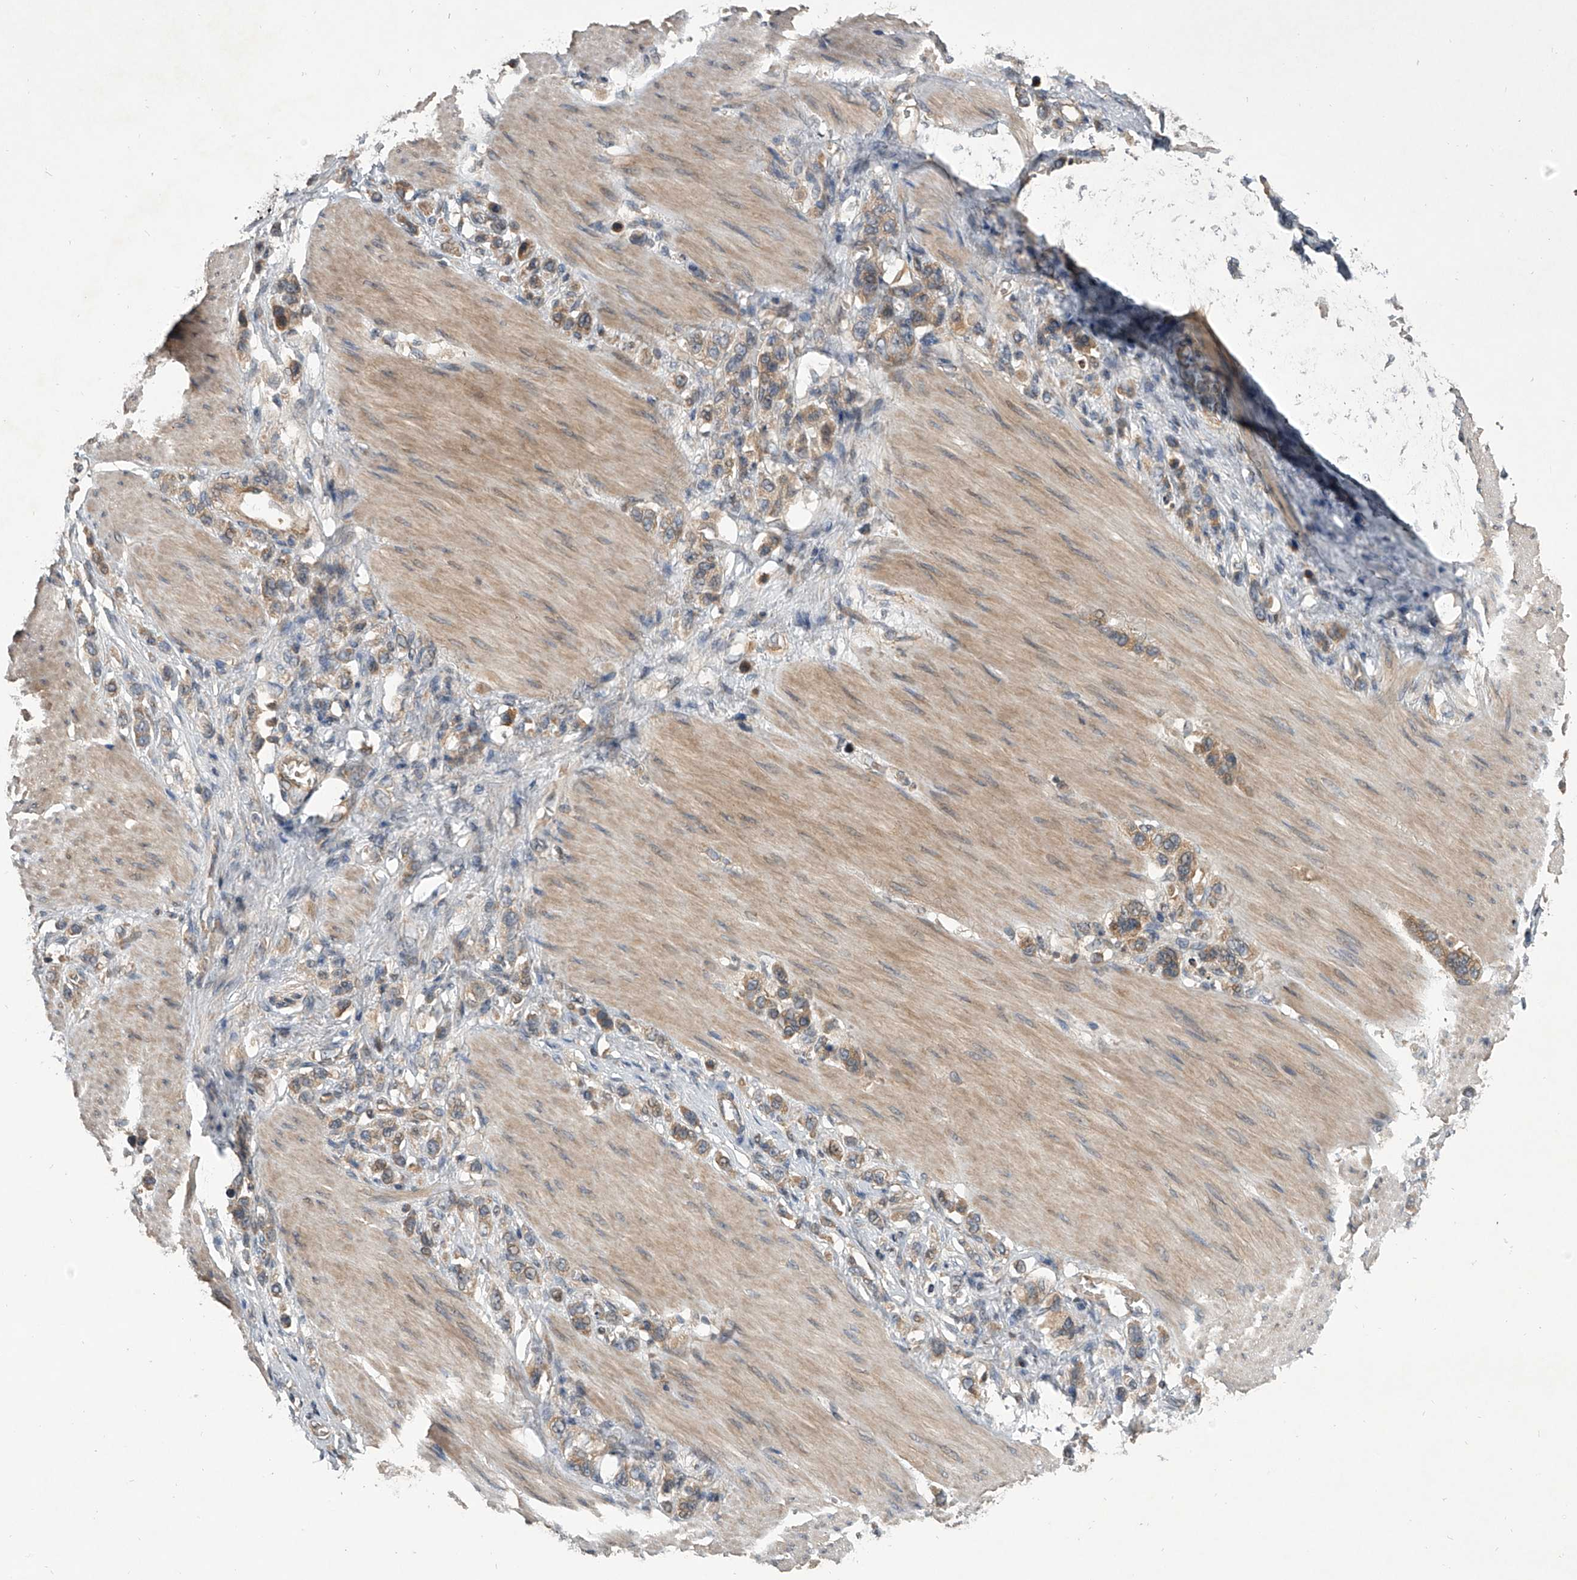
{"staining": {"intensity": "moderate", "quantity": ">75%", "location": "cytoplasmic/membranous"}, "tissue": "stomach cancer", "cell_type": "Tumor cells", "image_type": "cancer", "snomed": [{"axis": "morphology", "description": "Adenocarcinoma, NOS"}, {"axis": "topography", "description": "Stomach"}], "caption": "Immunohistochemical staining of stomach cancer exhibits medium levels of moderate cytoplasmic/membranous protein positivity in about >75% of tumor cells.", "gene": "NFS1", "patient": {"sex": "female", "age": 65}}